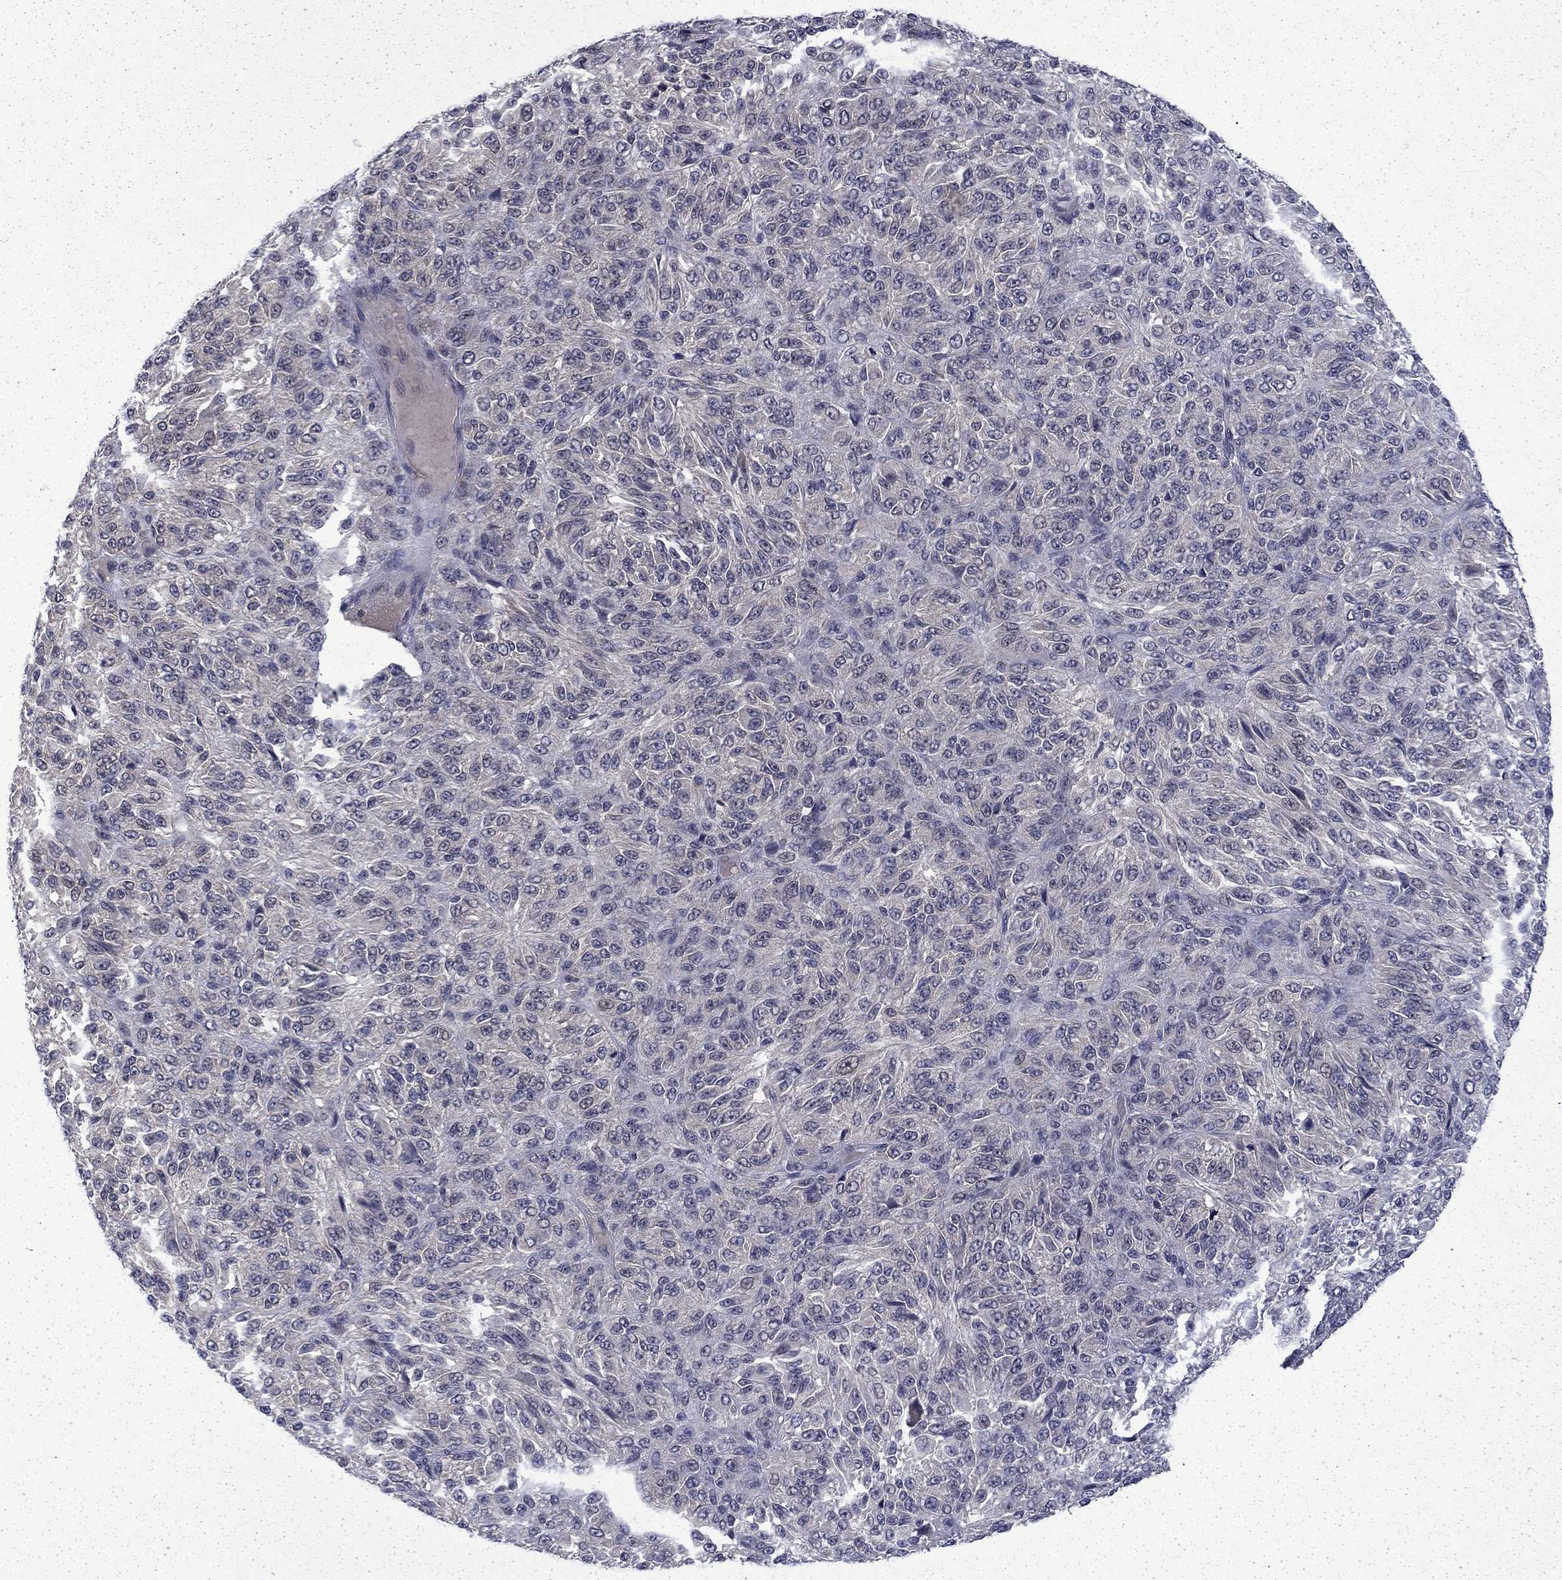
{"staining": {"intensity": "negative", "quantity": "none", "location": "none"}, "tissue": "melanoma", "cell_type": "Tumor cells", "image_type": "cancer", "snomed": [{"axis": "morphology", "description": "Malignant melanoma, Metastatic site"}, {"axis": "topography", "description": "Brain"}], "caption": "Malignant melanoma (metastatic site) was stained to show a protein in brown. There is no significant positivity in tumor cells.", "gene": "CHAT", "patient": {"sex": "female", "age": 56}}